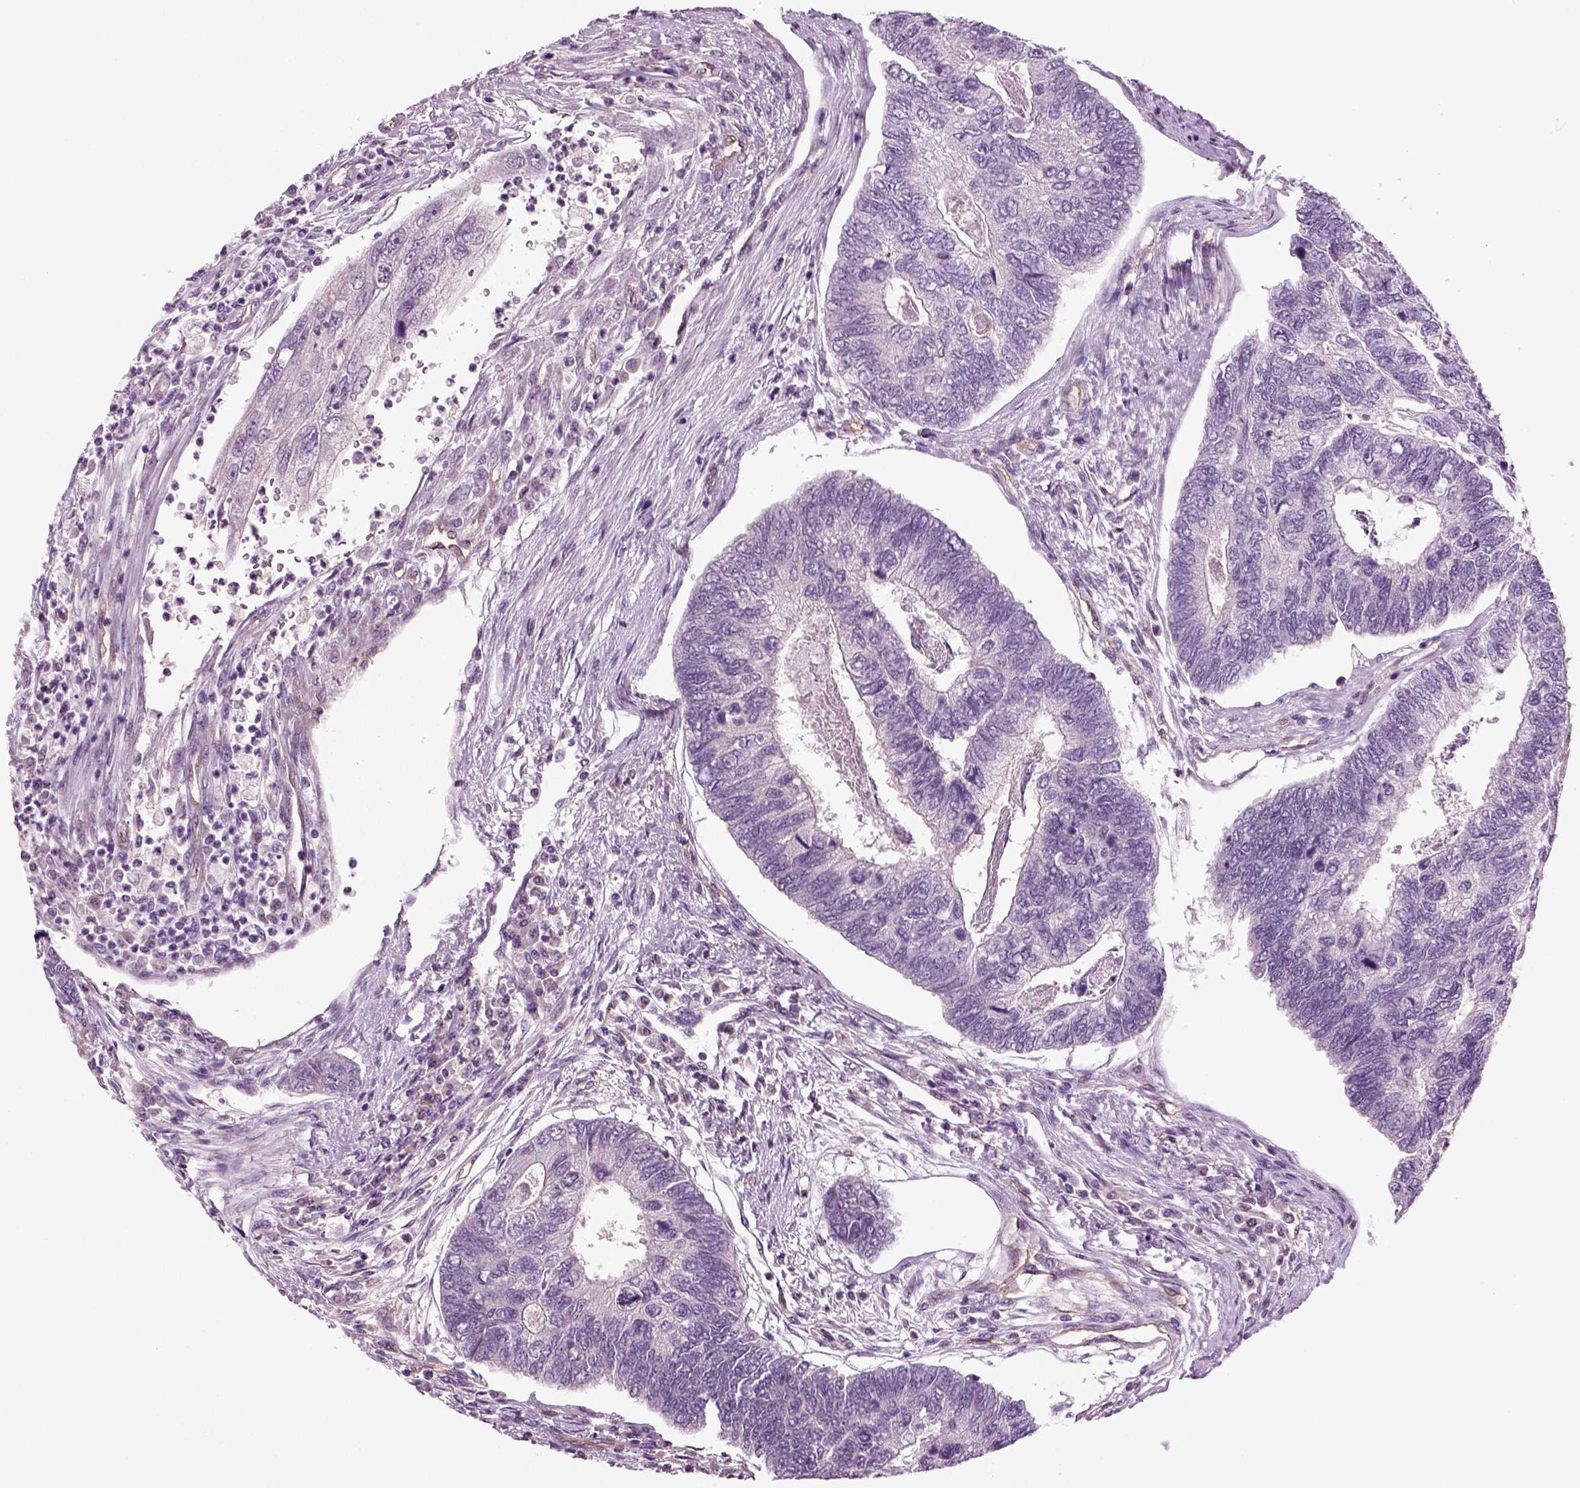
{"staining": {"intensity": "negative", "quantity": "none", "location": "none"}, "tissue": "colorectal cancer", "cell_type": "Tumor cells", "image_type": "cancer", "snomed": [{"axis": "morphology", "description": "Adenocarcinoma, NOS"}, {"axis": "topography", "description": "Colon"}], "caption": "This is a photomicrograph of immunohistochemistry staining of colorectal adenocarcinoma, which shows no expression in tumor cells. (Stains: DAB immunohistochemistry with hematoxylin counter stain, Microscopy: brightfield microscopy at high magnification).", "gene": "COL9A2", "patient": {"sex": "female", "age": 67}}